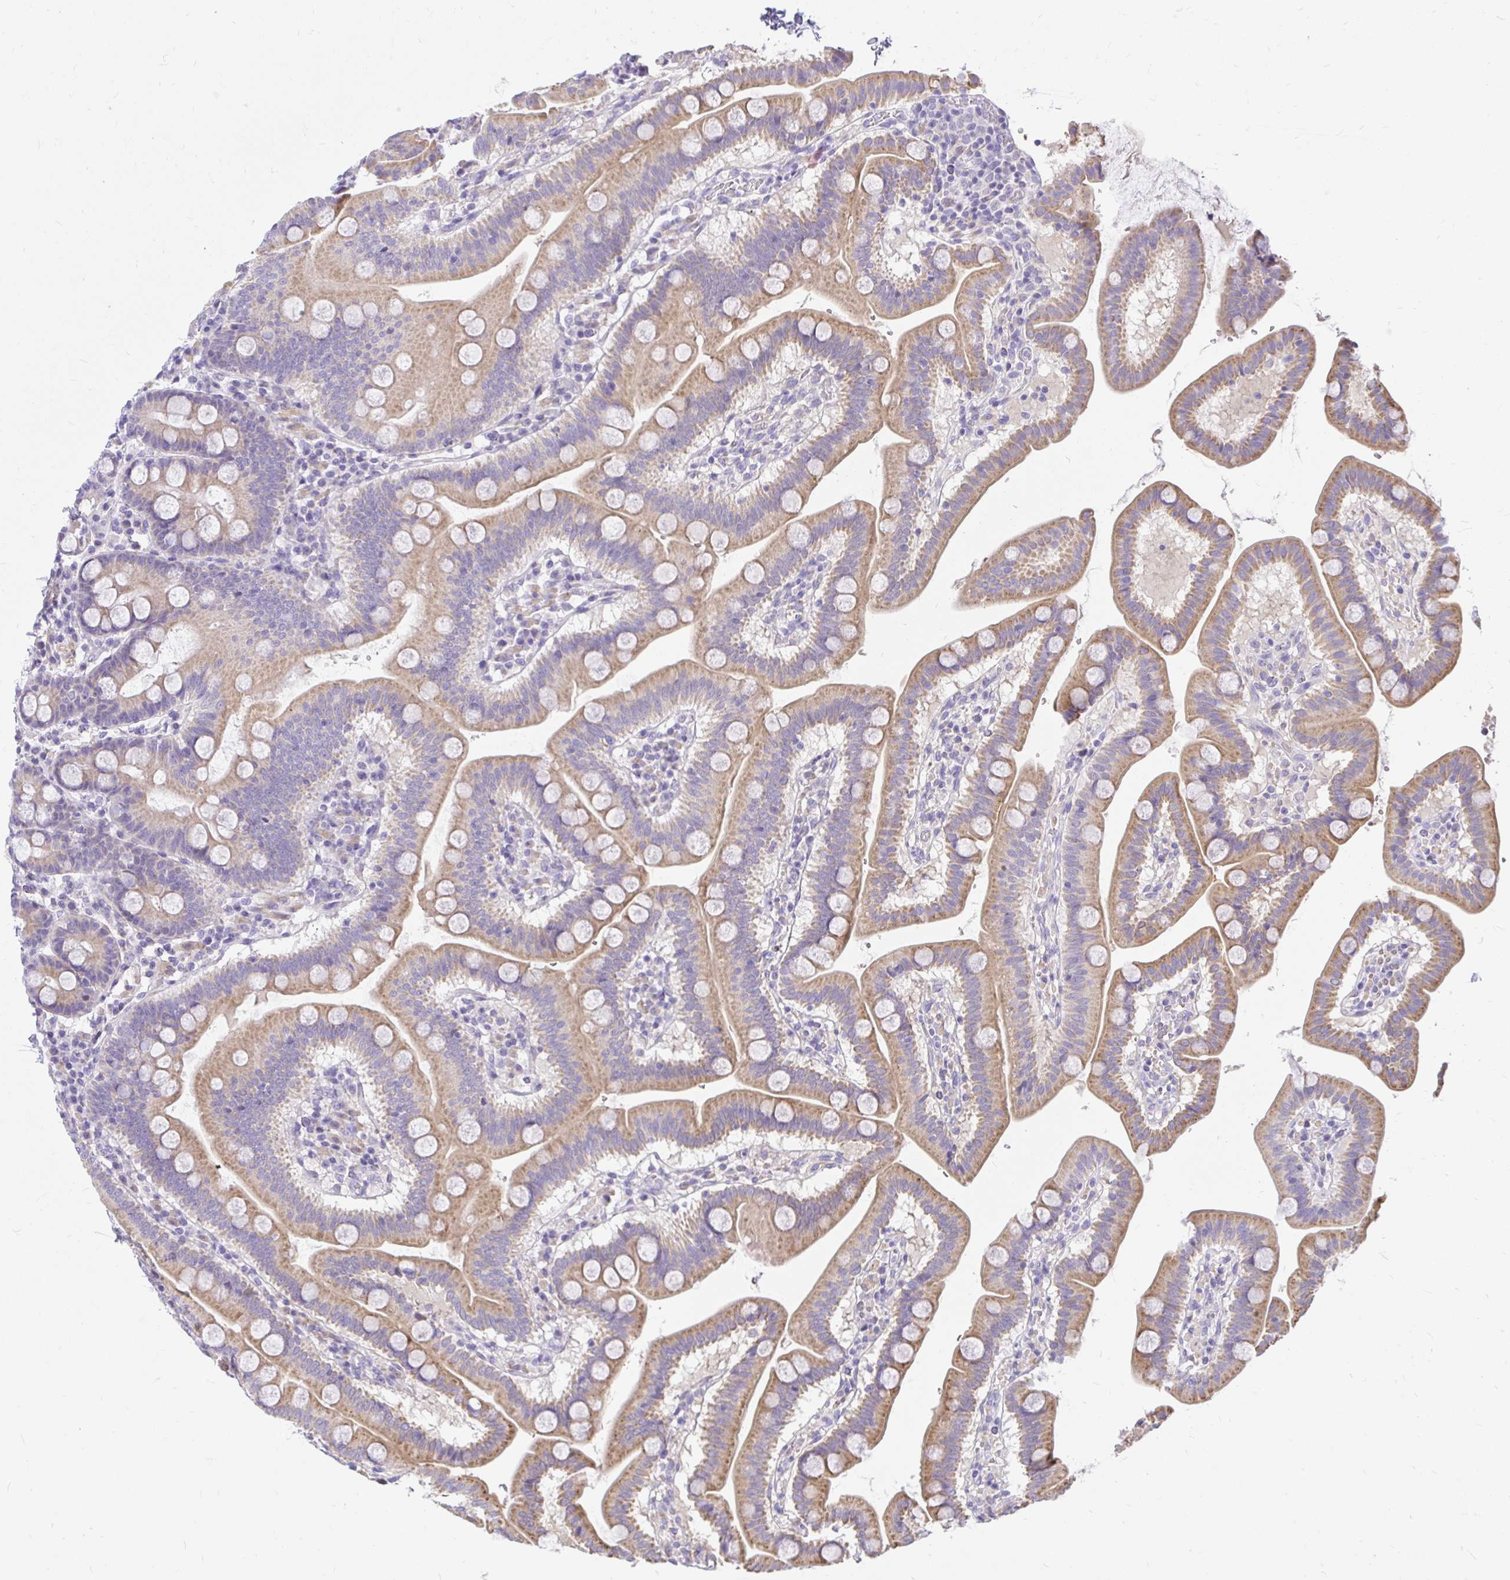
{"staining": {"intensity": "moderate", "quantity": "25%-75%", "location": "cytoplasmic/membranous"}, "tissue": "duodenum", "cell_type": "Glandular cells", "image_type": "normal", "snomed": [{"axis": "morphology", "description": "Normal tissue, NOS"}, {"axis": "topography", "description": "Pancreas"}, {"axis": "topography", "description": "Duodenum"}], "caption": "Immunohistochemical staining of benign duodenum exhibits moderate cytoplasmic/membranous protein expression in approximately 25%-75% of glandular cells. The protein of interest is shown in brown color, while the nuclei are stained blue.", "gene": "PKN3", "patient": {"sex": "male", "age": 59}}